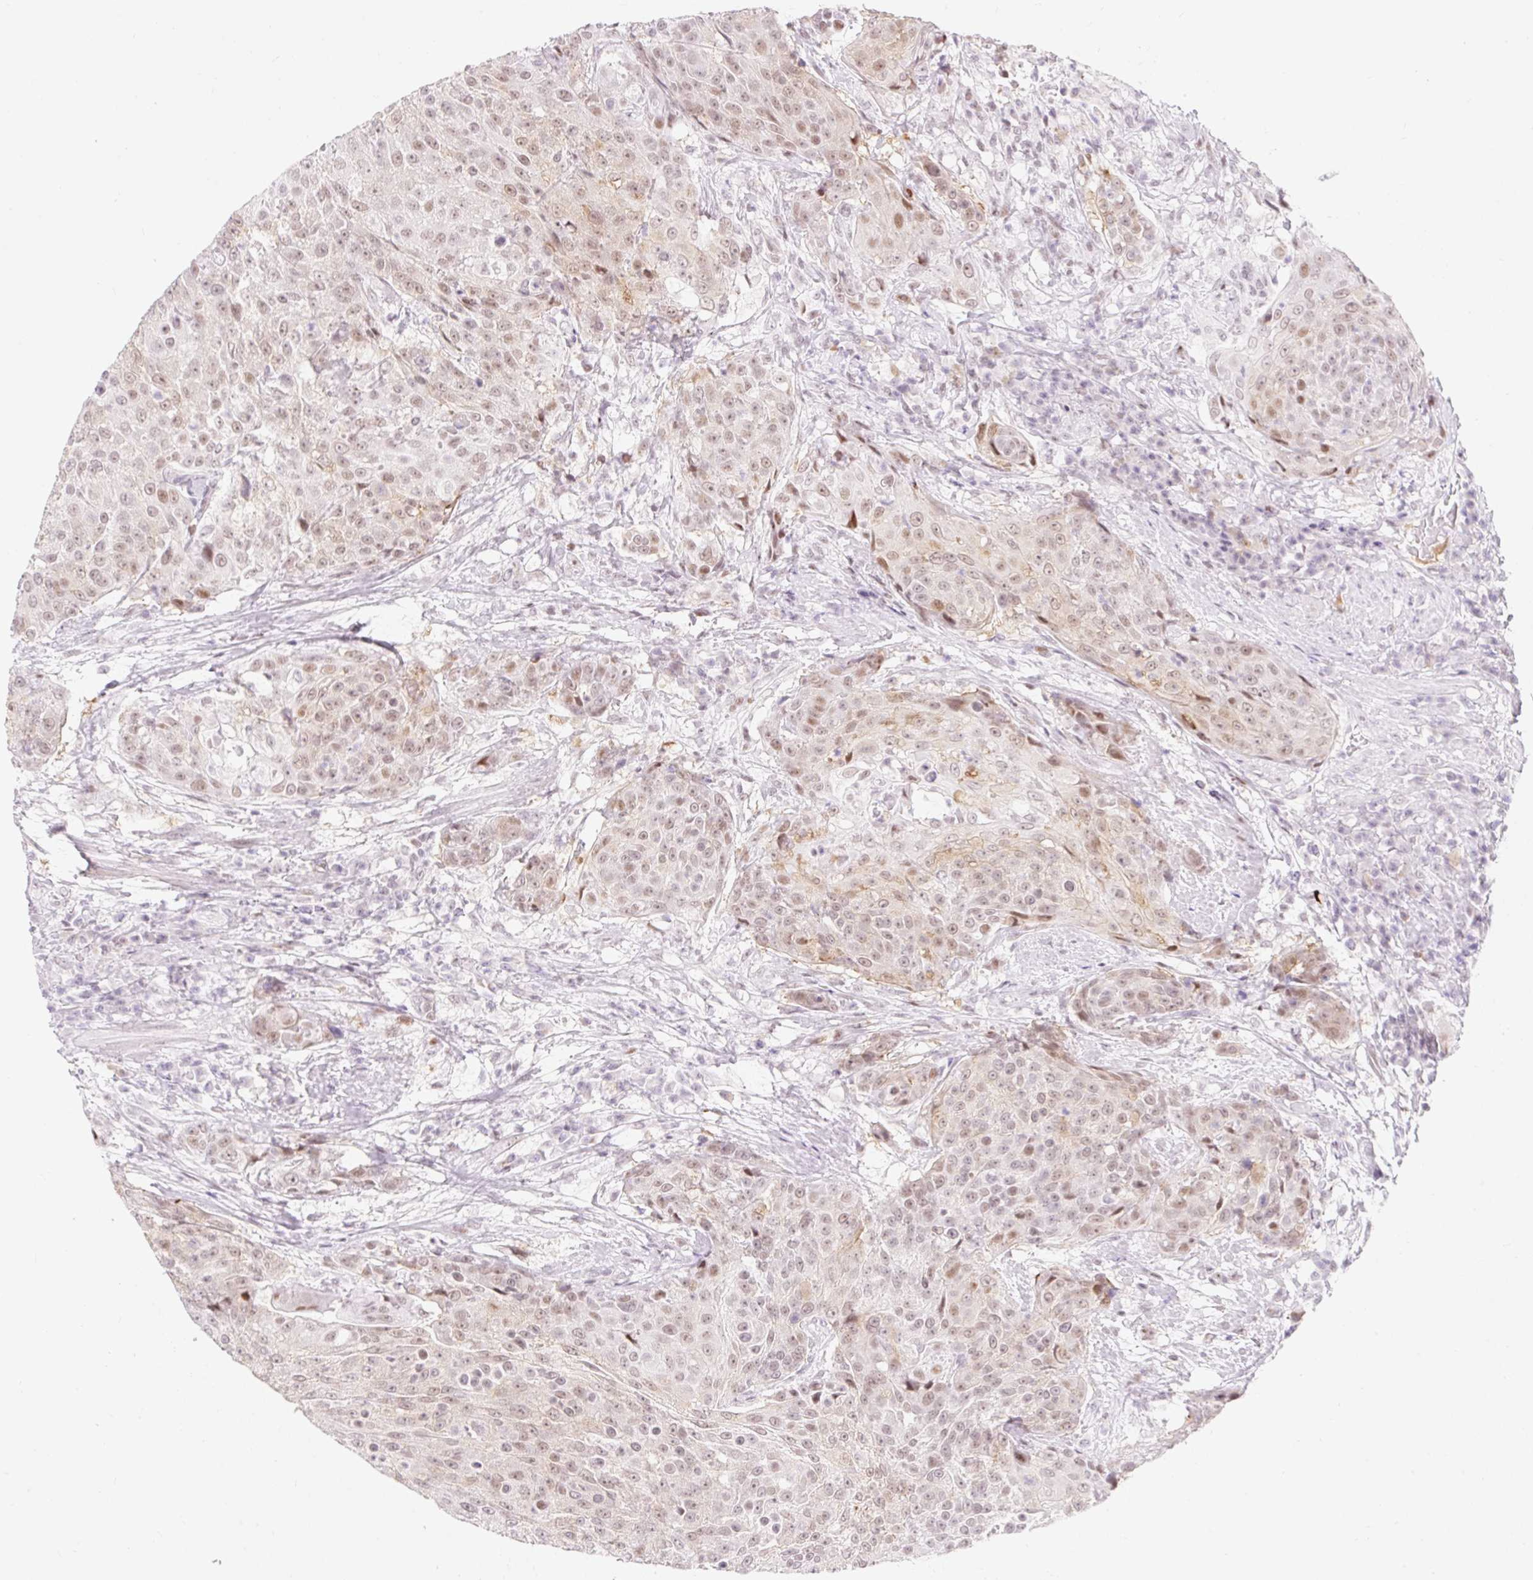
{"staining": {"intensity": "weak", "quantity": "25%-75%", "location": "nuclear"}, "tissue": "urothelial cancer", "cell_type": "Tumor cells", "image_type": "cancer", "snomed": [{"axis": "morphology", "description": "Urothelial carcinoma, High grade"}, {"axis": "topography", "description": "Urinary bladder"}], "caption": "Tumor cells display low levels of weak nuclear expression in about 25%-75% of cells in human urothelial cancer. Using DAB (3,3'-diaminobenzidine) (brown) and hematoxylin (blue) stains, captured at high magnification using brightfield microscopy.", "gene": "H2BW1", "patient": {"sex": "female", "age": 63}}